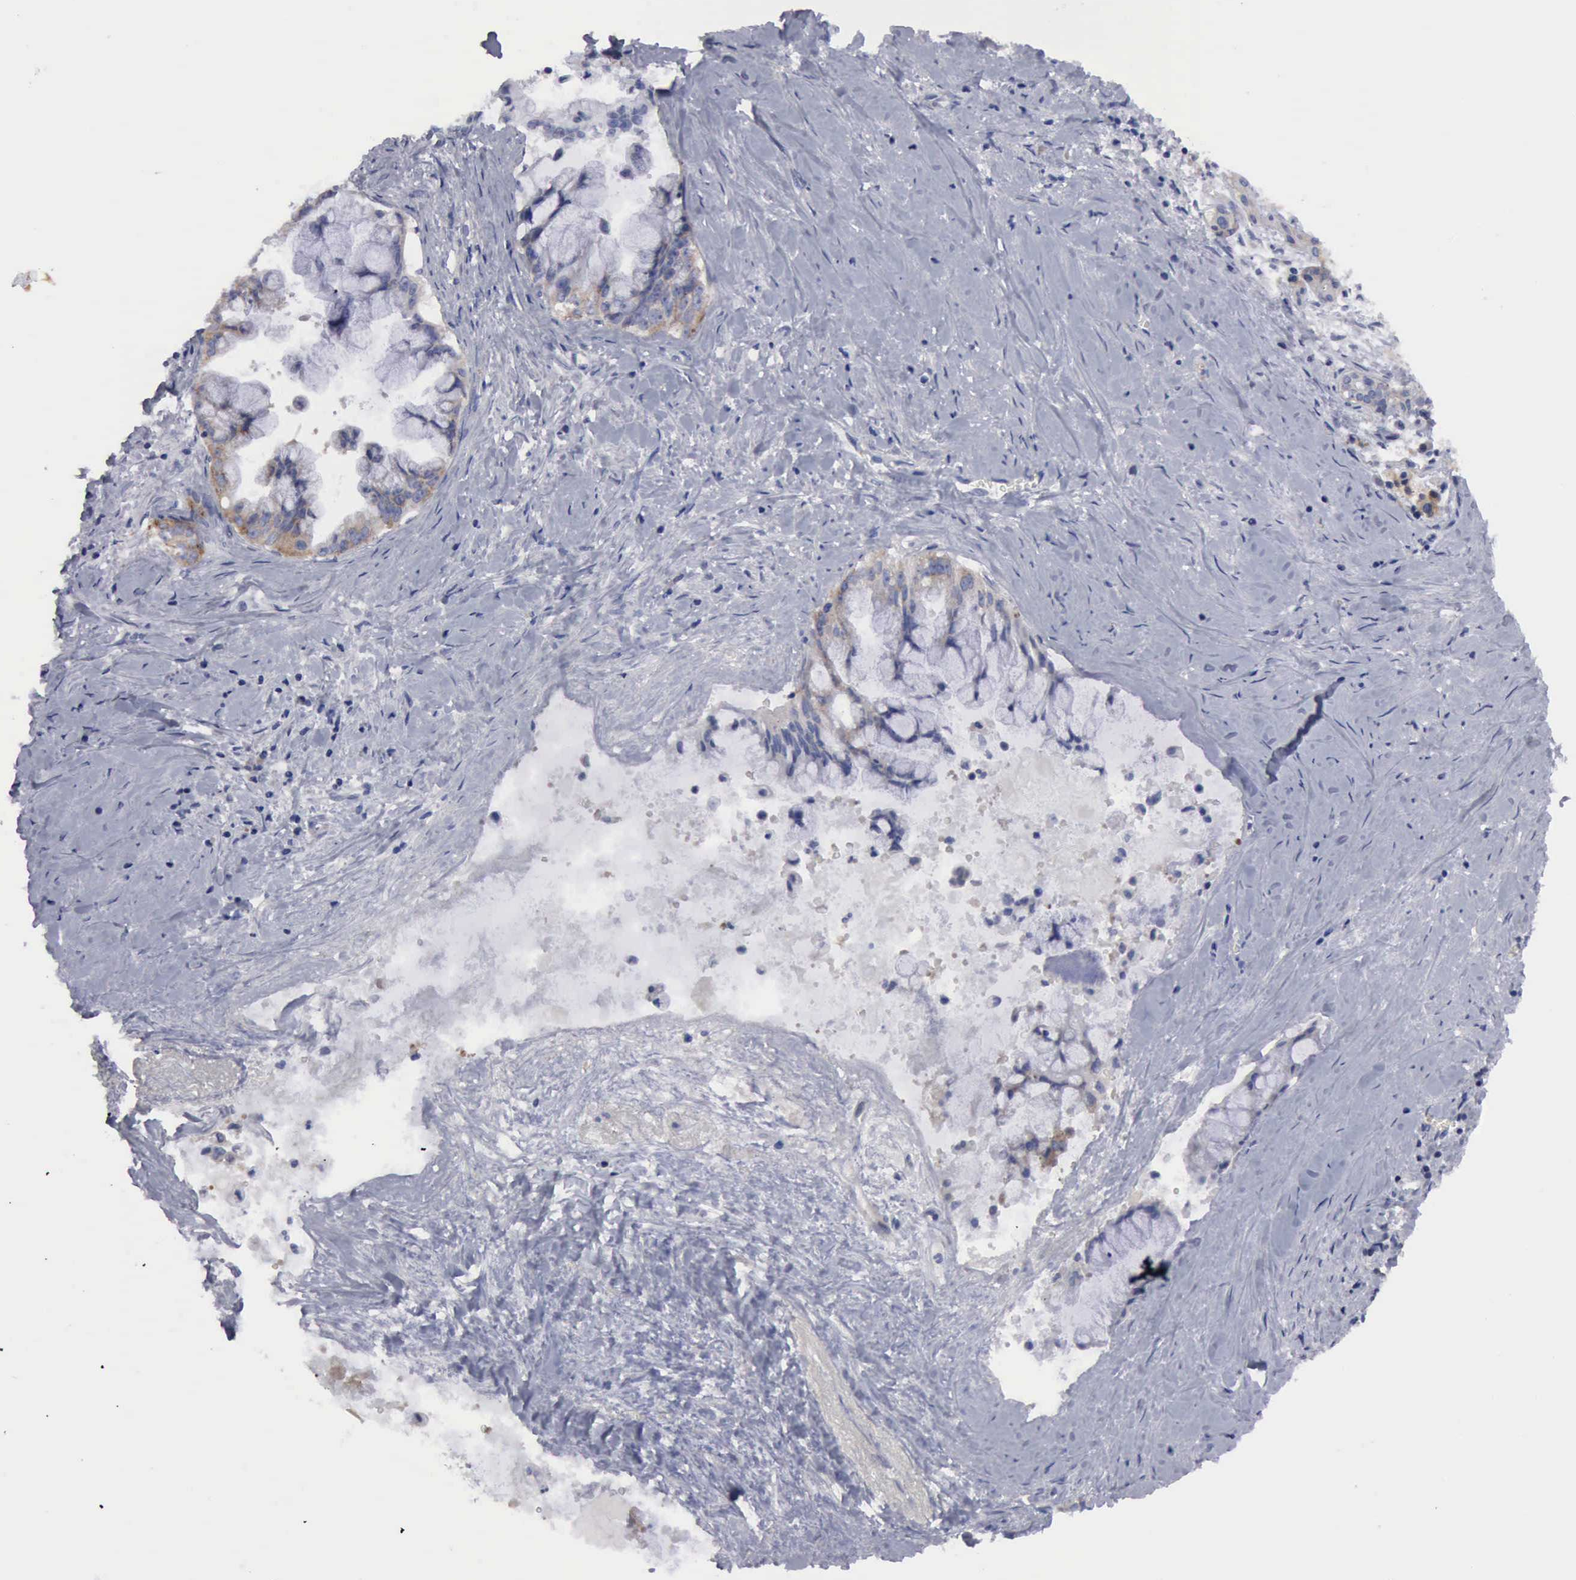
{"staining": {"intensity": "weak", "quantity": "<25%", "location": "cytoplasmic/membranous"}, "tissue": "pancreatic cancer", "cell_type": "Tumor cells", "image_type": "cancer", "snomed": [{"axis": "morphology", "description": "Adenocarcinoma, NOS"}, {"axis": "topography", "description": "Pancreas"}], "caption": "Immunohistochemical staining of human pancreatic adenocarcinoma reveals no significant expression in tumor cells.", "gene": "TXLNG", "patient": {"sex": "male", "age": 59}}